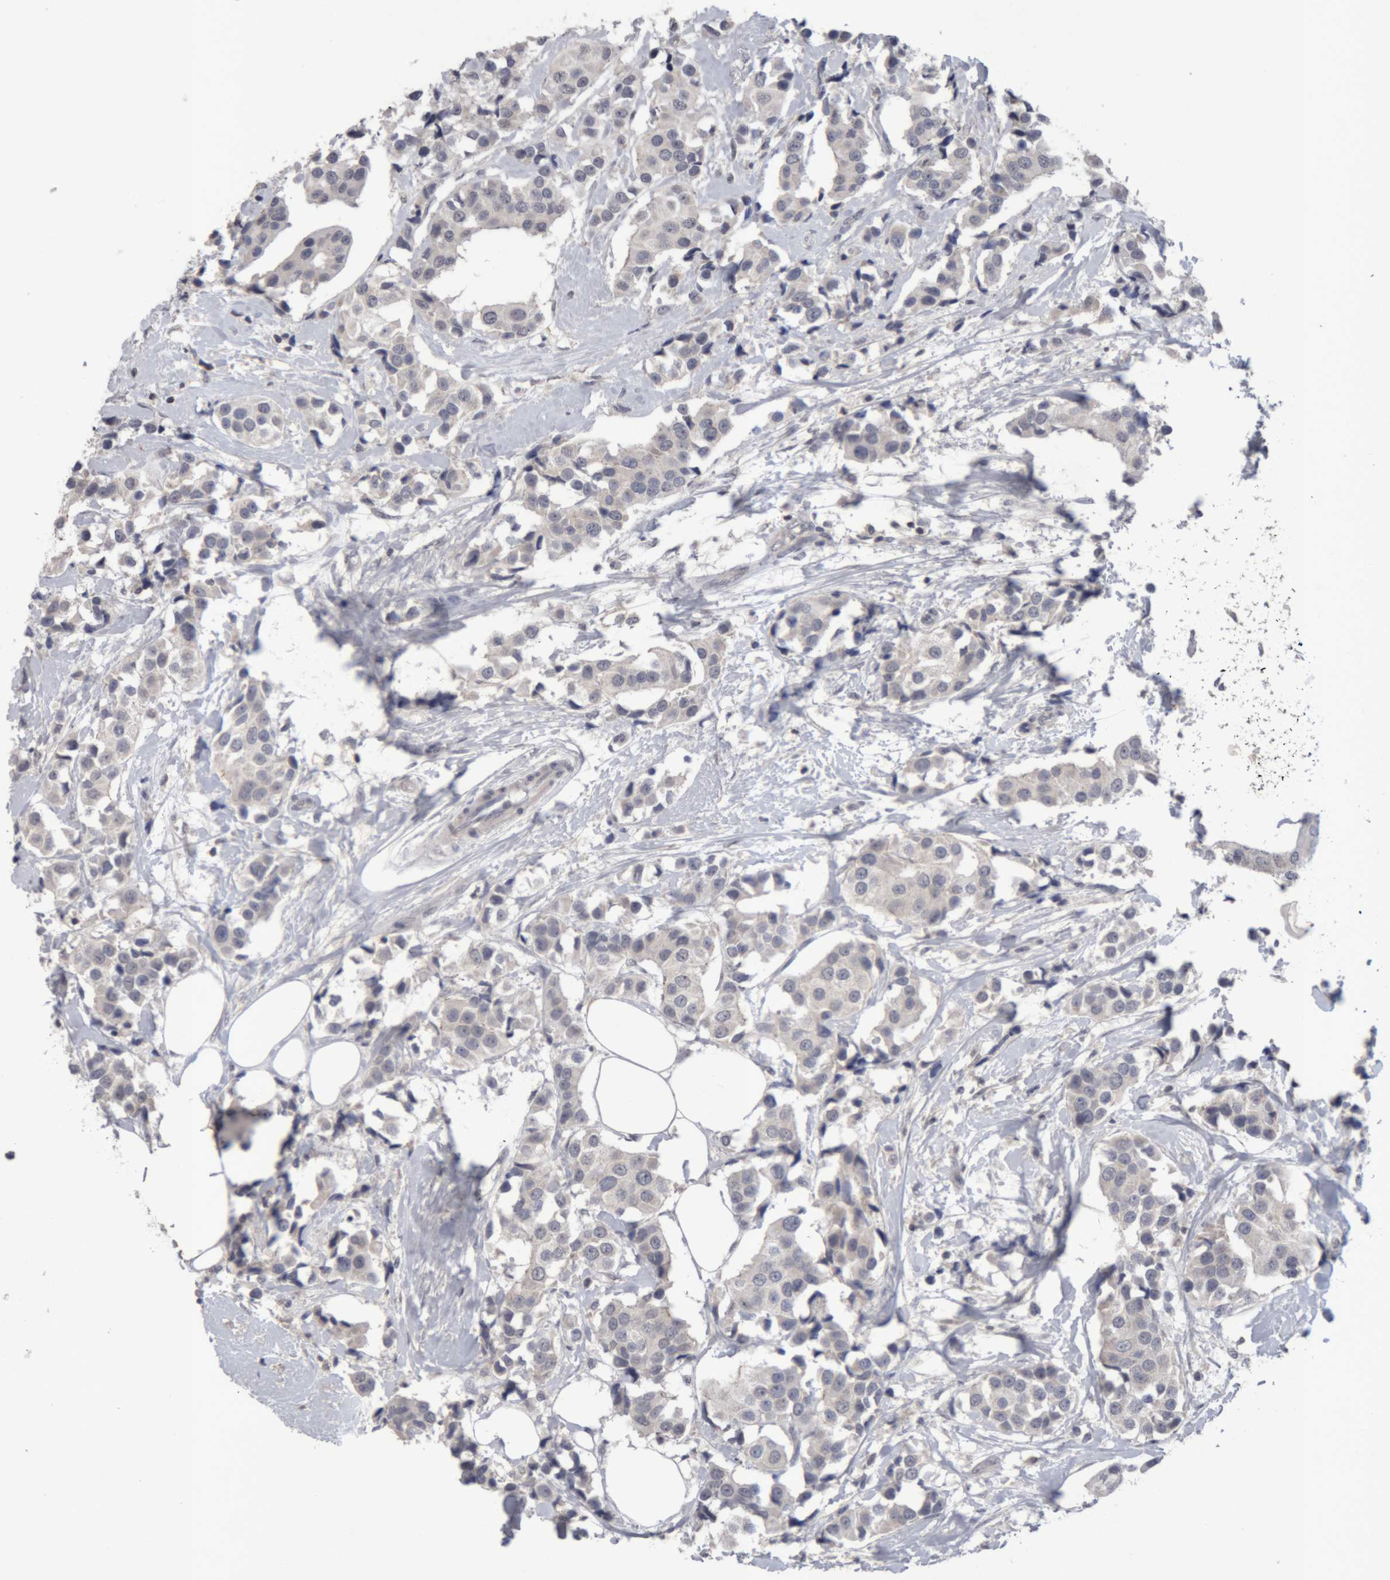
{"staining": {"intensity": "negative", "quantity": "none", "location": "none"}, "tissue": "breast cancer", "cell_type": "Tumor cells", "image_type": "cancer", "snomed": [{"axis": "morphology", "description": "Normal tissue, NOS"}, {"axis": "morphology", "description": "Duct carcinoma"}, {"axis": "topography", "description": "Breast"}], "caption": "Immunohistochemistry histopathology image of neoplastic tissue: human breast intraductal carcinoma stained with DAB (3,3'-diaminobenzidine) displays no significant protein expression in tumor cells. (Immunohistochemistry, brightfield microscopy, high magnification).", "gene": "NFATC2", "patient": {"sex": "female", "age": 39}}